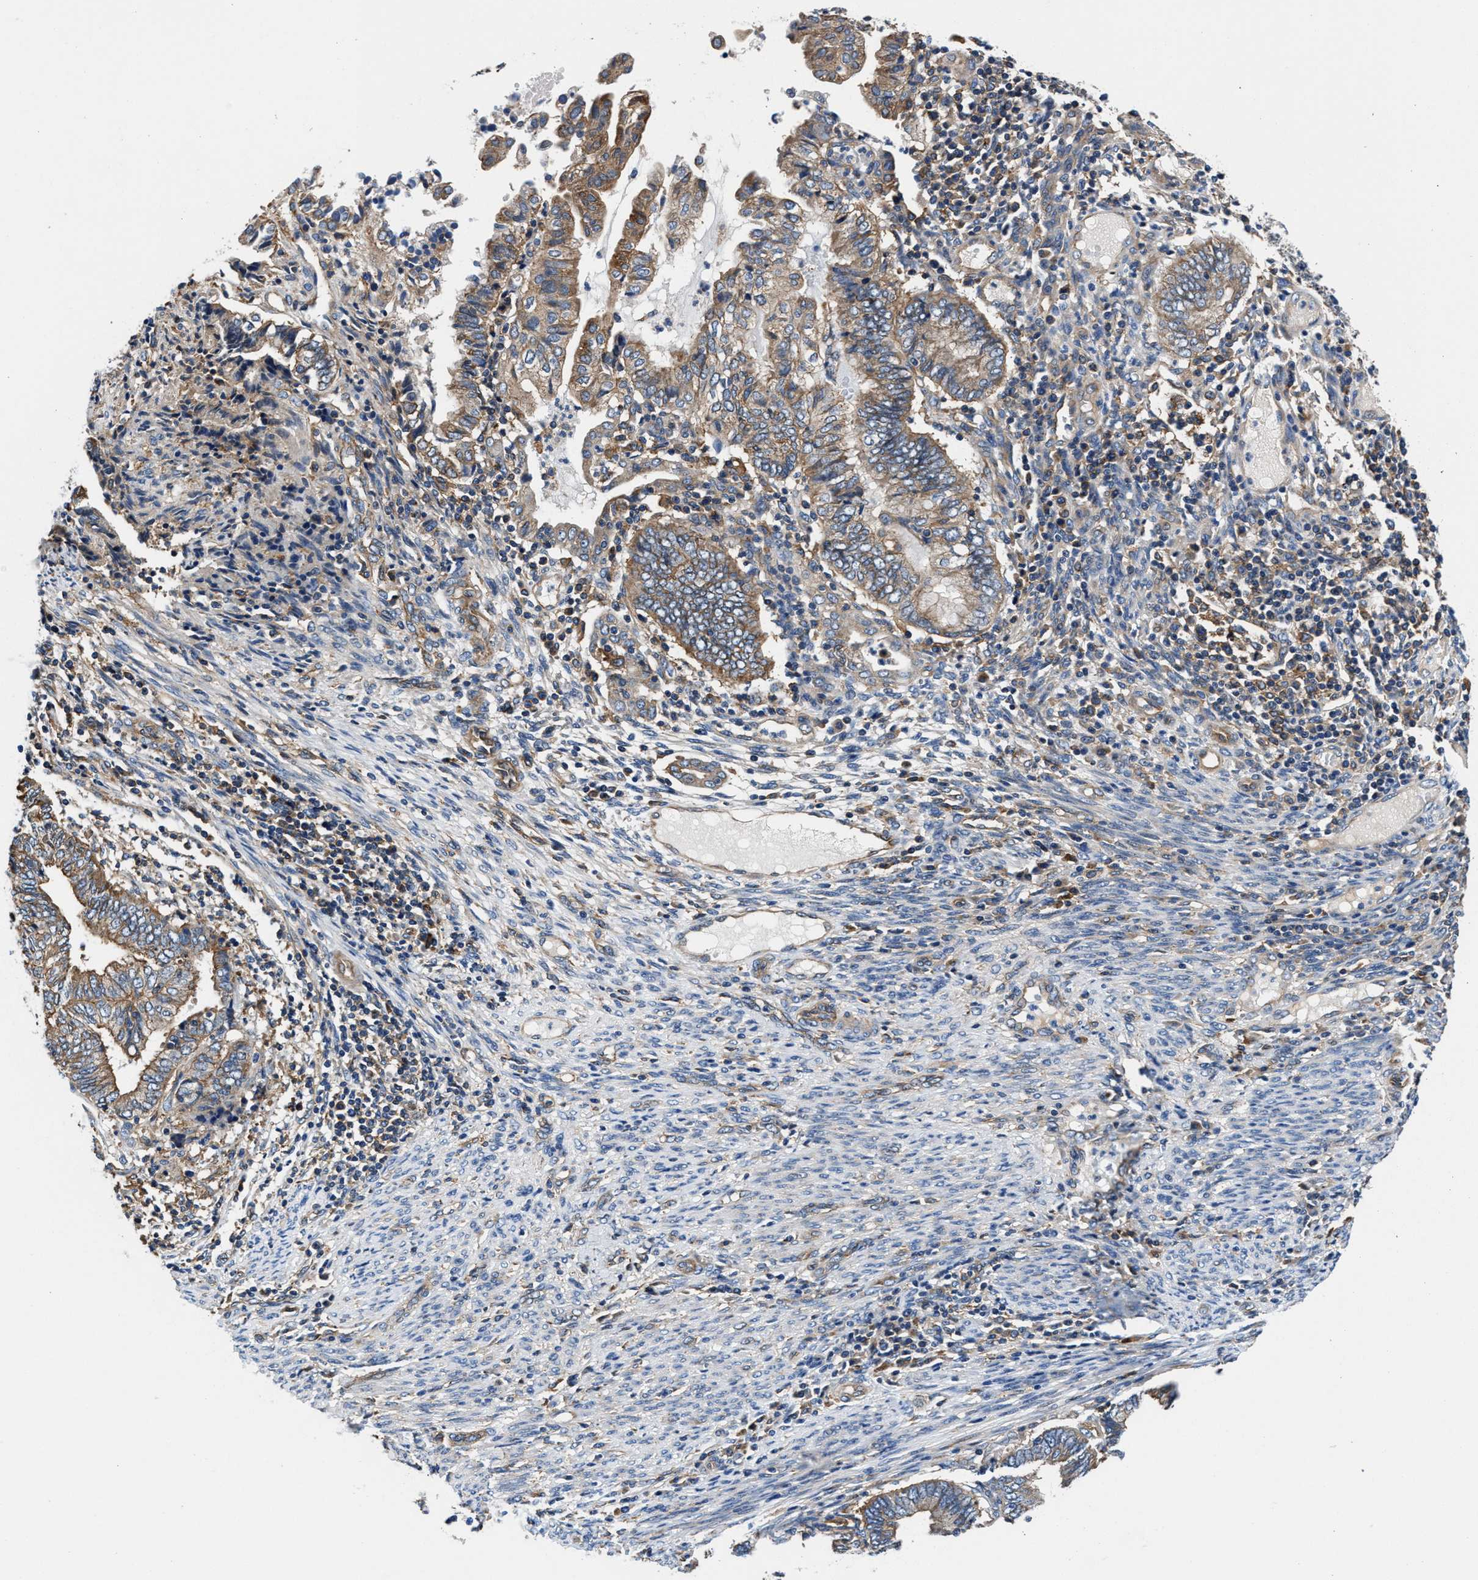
{"staining": {"intensity": "moderate", "quantity": "25%-75%", "location": "cytoplasmic/membranous"}, "tissue": "endometrial cancer", "cell_type": "Tumor cells", "image_type": "cancer", "snomed": [{"axis": "morphology", "description": "Adenocarcinoma, NOS"}, {"axis": "topography", "description": "Uterus"}, {"axis": "topography", "description": "Endometrium"}], "caption": "Immunohistochemical staining of human endometrial cancer (adenocarcinoma) displays moderate cytoplasmic/membranous protein expression in approximately 25%-75% of tumor cells. (Brightfield microscopy of DAB IHC at high magnification).", "gene": "PPP1R9B", "patient": {"sex": "female", "age": 70}}